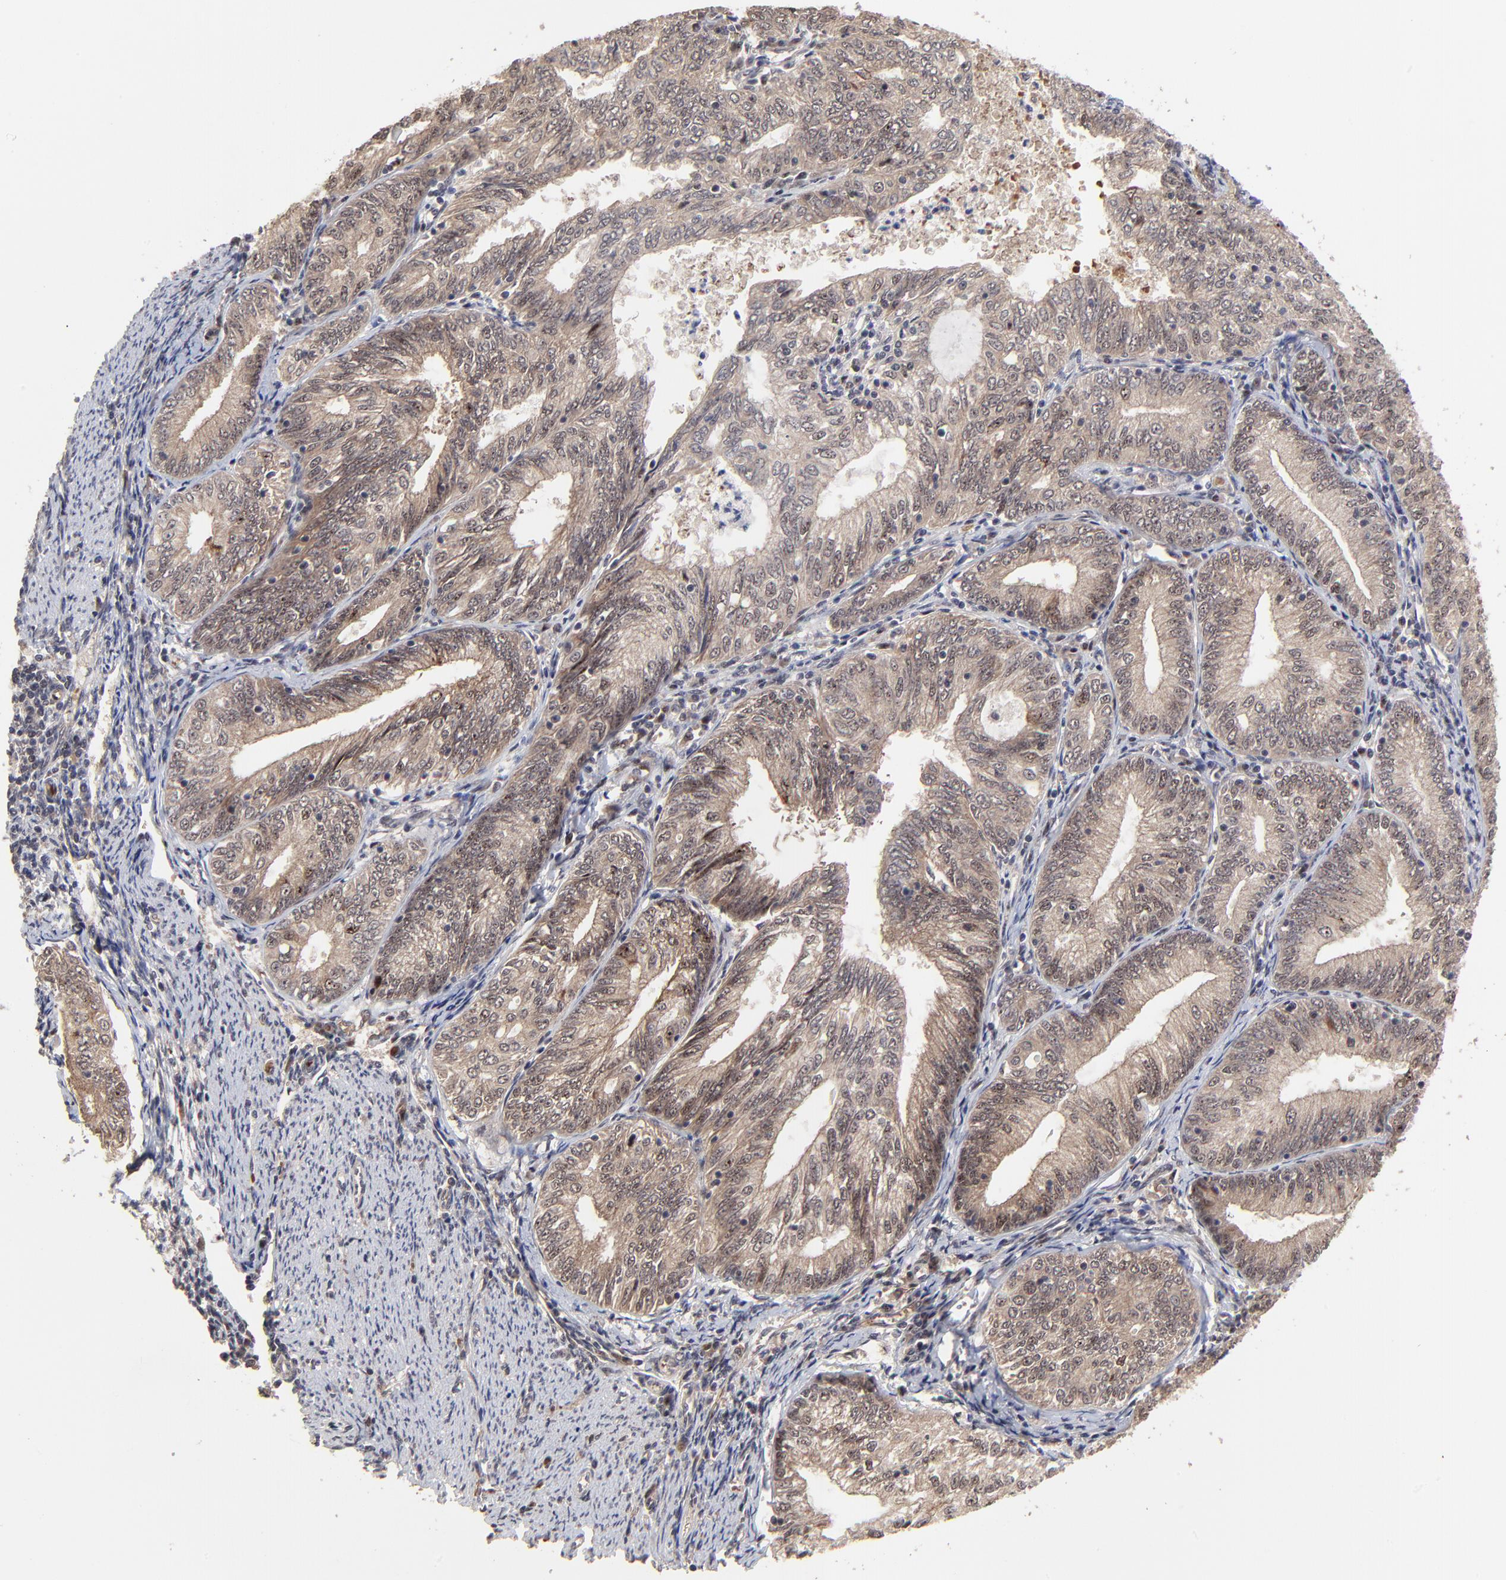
{"staining": {"intensity": "moderate", "quantity": ">75%", "location": "cytoplasmic/membranous"}, "tissue": "endometrial cancer", "cell_type": "Tumor cells", "image_type": "cancer", "snomed": [{"axis": "morphology", "description": "Adenocarcinoma, NOS"}, {"axis": "topography", "description": "Endometrium"}], "caption": "An immunohistochemistry (IHC) image of neoplastic tissue is shown. Protein staining in brown shows moderate cytoplasmic/membranous positivity in endometrial adenocarcinoma within tumor cells.", "gene": "FRMD8", "patient": {"sex": "female", "age": 69}}